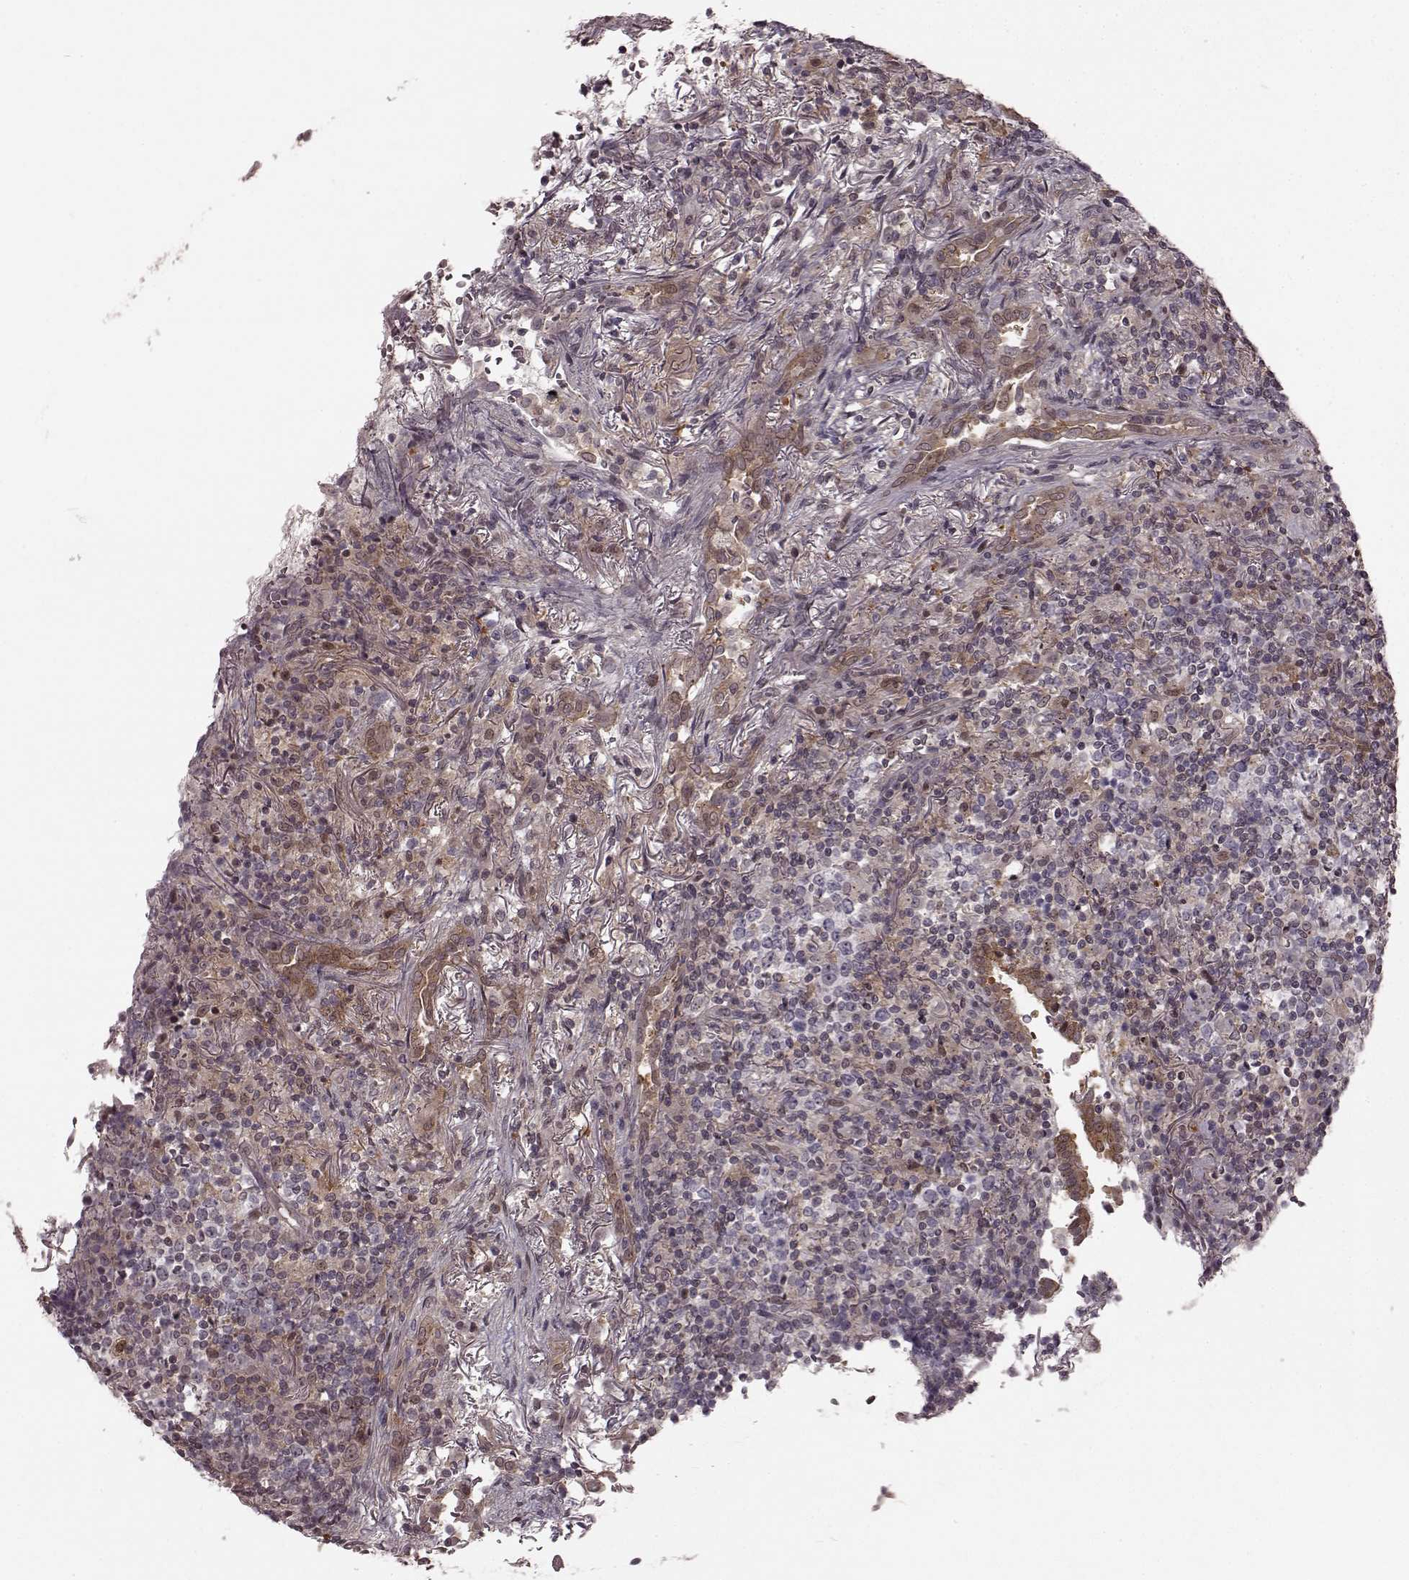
{"staining": {"intensity": "weak", "quantity": "<25%", "location": "cytoplasmic/membranous"}, "tissue": "lymphoma", "cell_type": "Tumor cells", "image_type": "cancer", "snomed": [{"axis": "morphology", "description": "Malignant lymphoma, non-Hodgkin's type, High grade"}, {"axis": "topography", "description": "Lung"}], "caption": "Protein analysis of lymphoma demonstrates no significant positivity in tumor cells.", "gene": "GSS", "patient": {"sex": "male", "age": 79}}